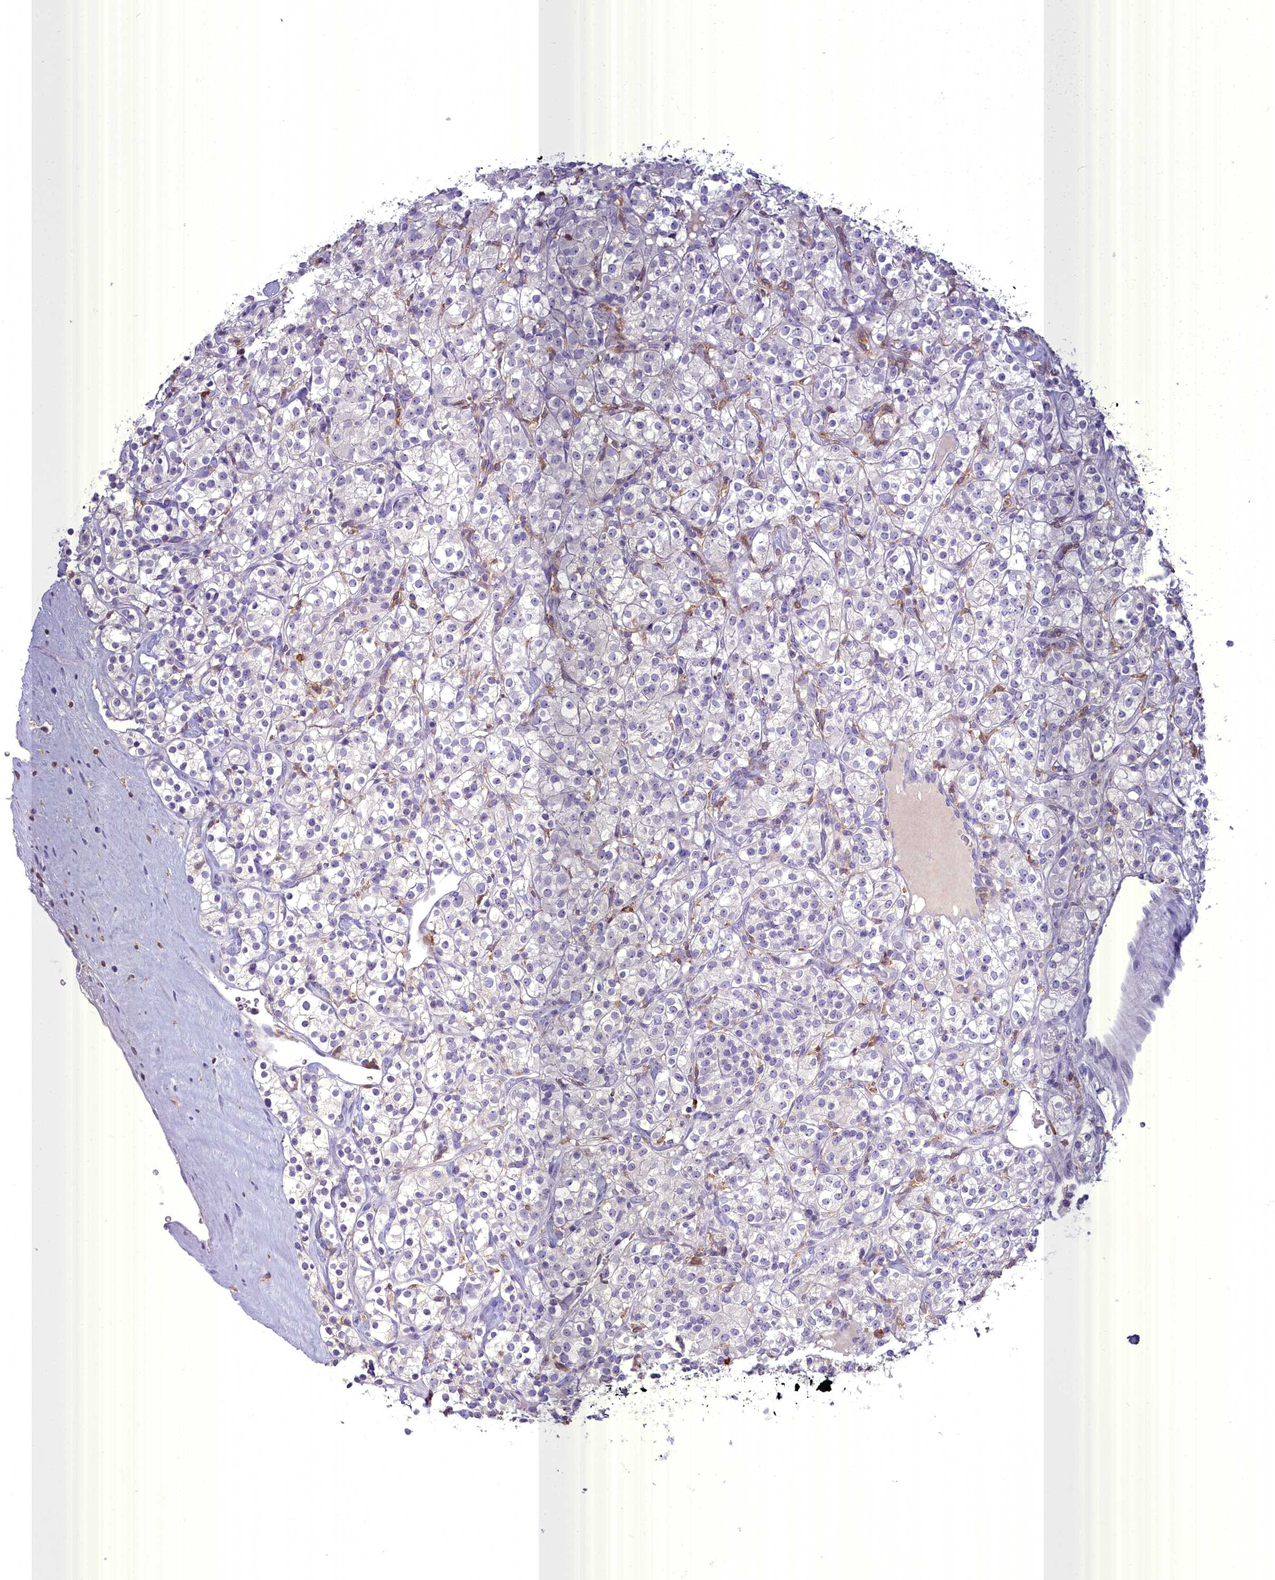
{"staining": {"intensity": "negative", "quantity": "none", "location": "none"}, "tissue": "renal cancer", "cell_type": "Tumor cells", "image_type": "cancer", "snomed": [{"axis": "morphology", "description": "Adenocarcinoma, NOS"}, {"axis": "topography", "description": "Kidney"}], "caption": "High power microscopy image of an immunohistochemistry histopathology image of renal cancer (adenocarcinoma), revealing no significant staining in tumor cells.", "gene": "BLNK", "patient": {"sex": "male", "age": 77}}